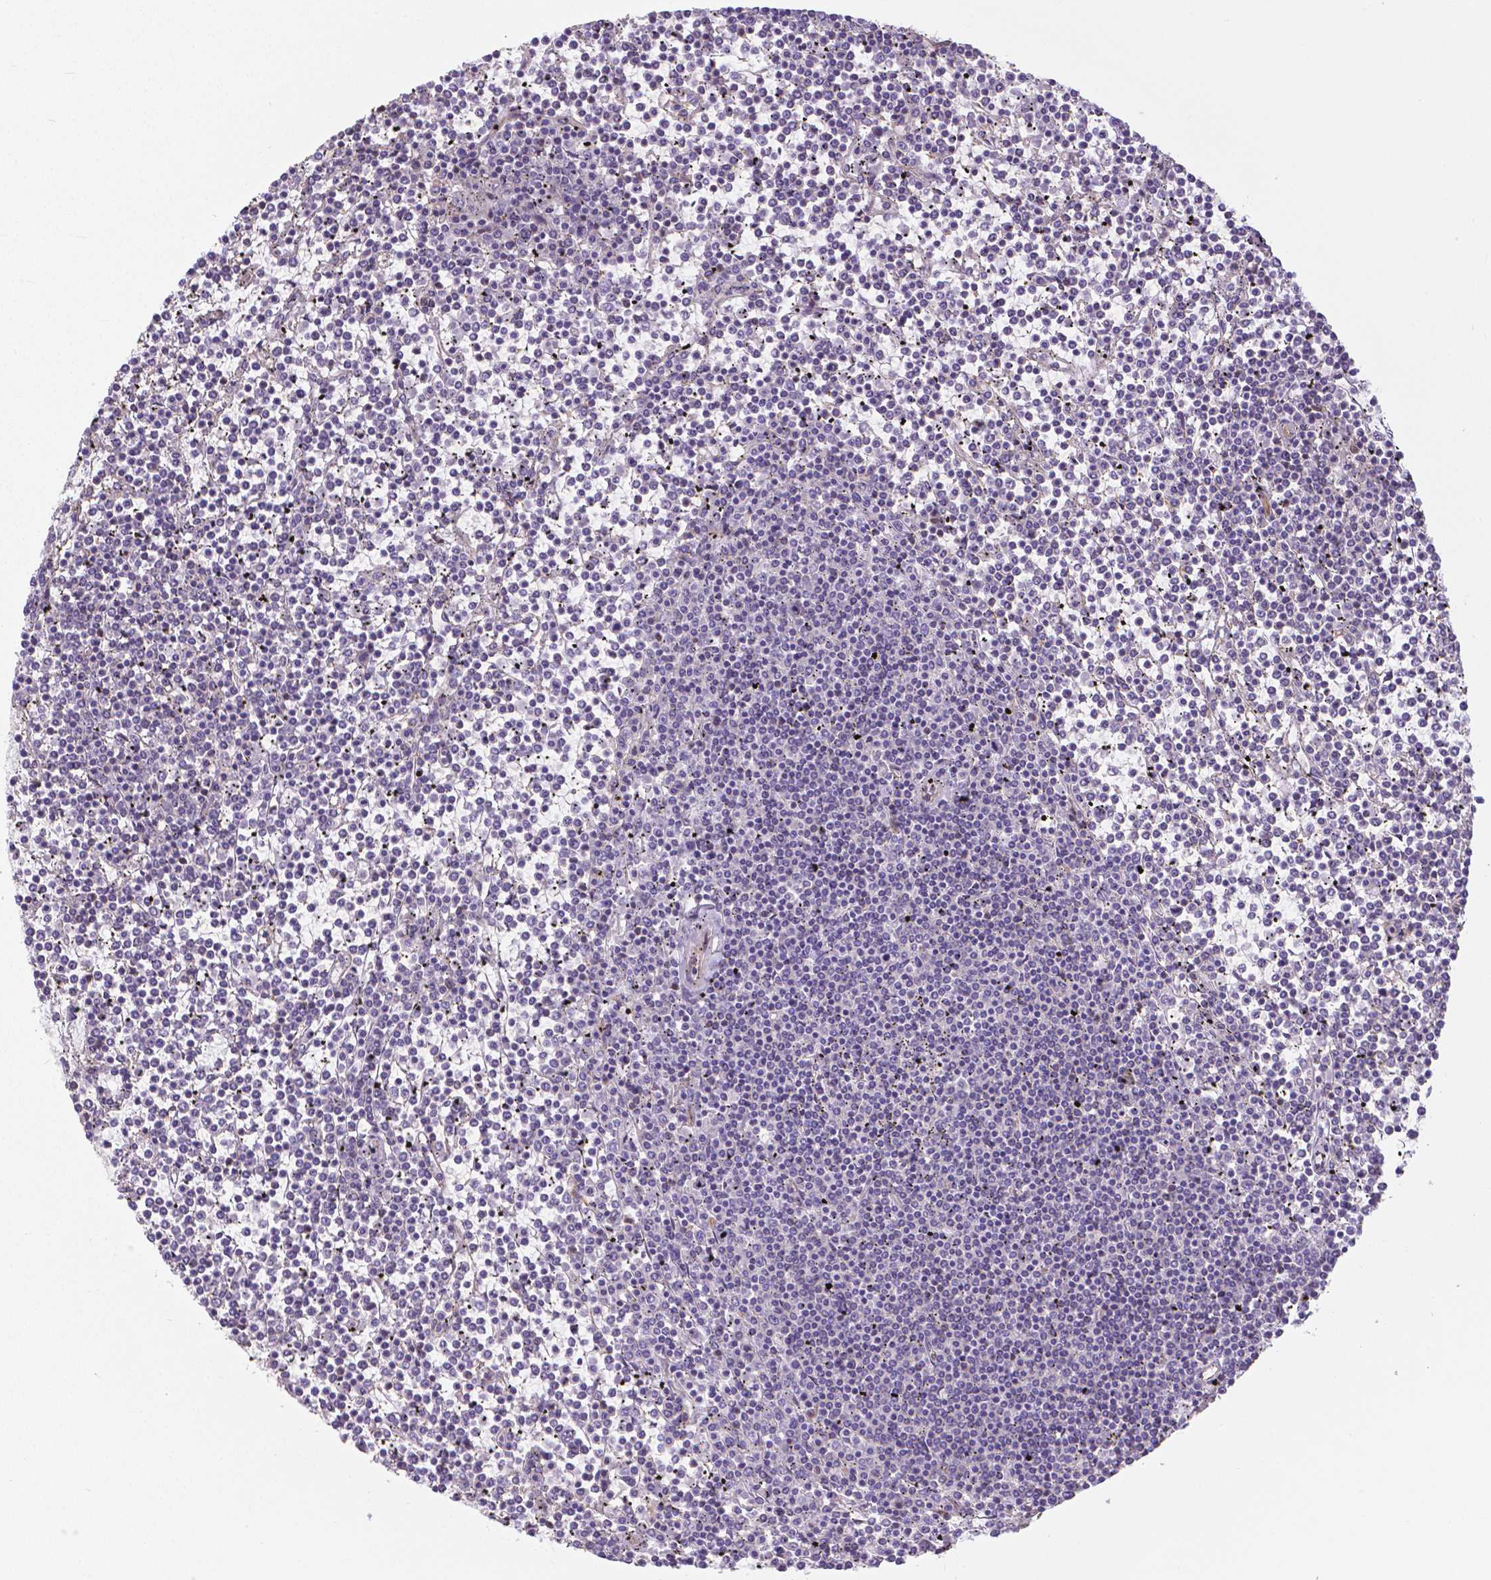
{"staining": {"intensity": "negative", "quantity": "none", "location": "none"}, "tissue": "lymphoma", "cell_type": "Tumor cells", "image_type": "cancer", "snomed": [{"axis": "morphology", "description": "Malignant lymphoma, non-Hodgkin's type, Low grade"}, {"axis": "topography", "description": "Spleen"}], "caption": "Immunohistochemistry (IHC) of human lymphoma reveals no positivity in tumor cells. The staining was performed using DAB (3,3'-diaminobenzidine) to visualize the protein expression in brown, while the nuclei were stained in blue with hematoxylin (Magnification: 20x).", "gene": "CRMP1", "patient": {"sex": "female", "age": 19}}